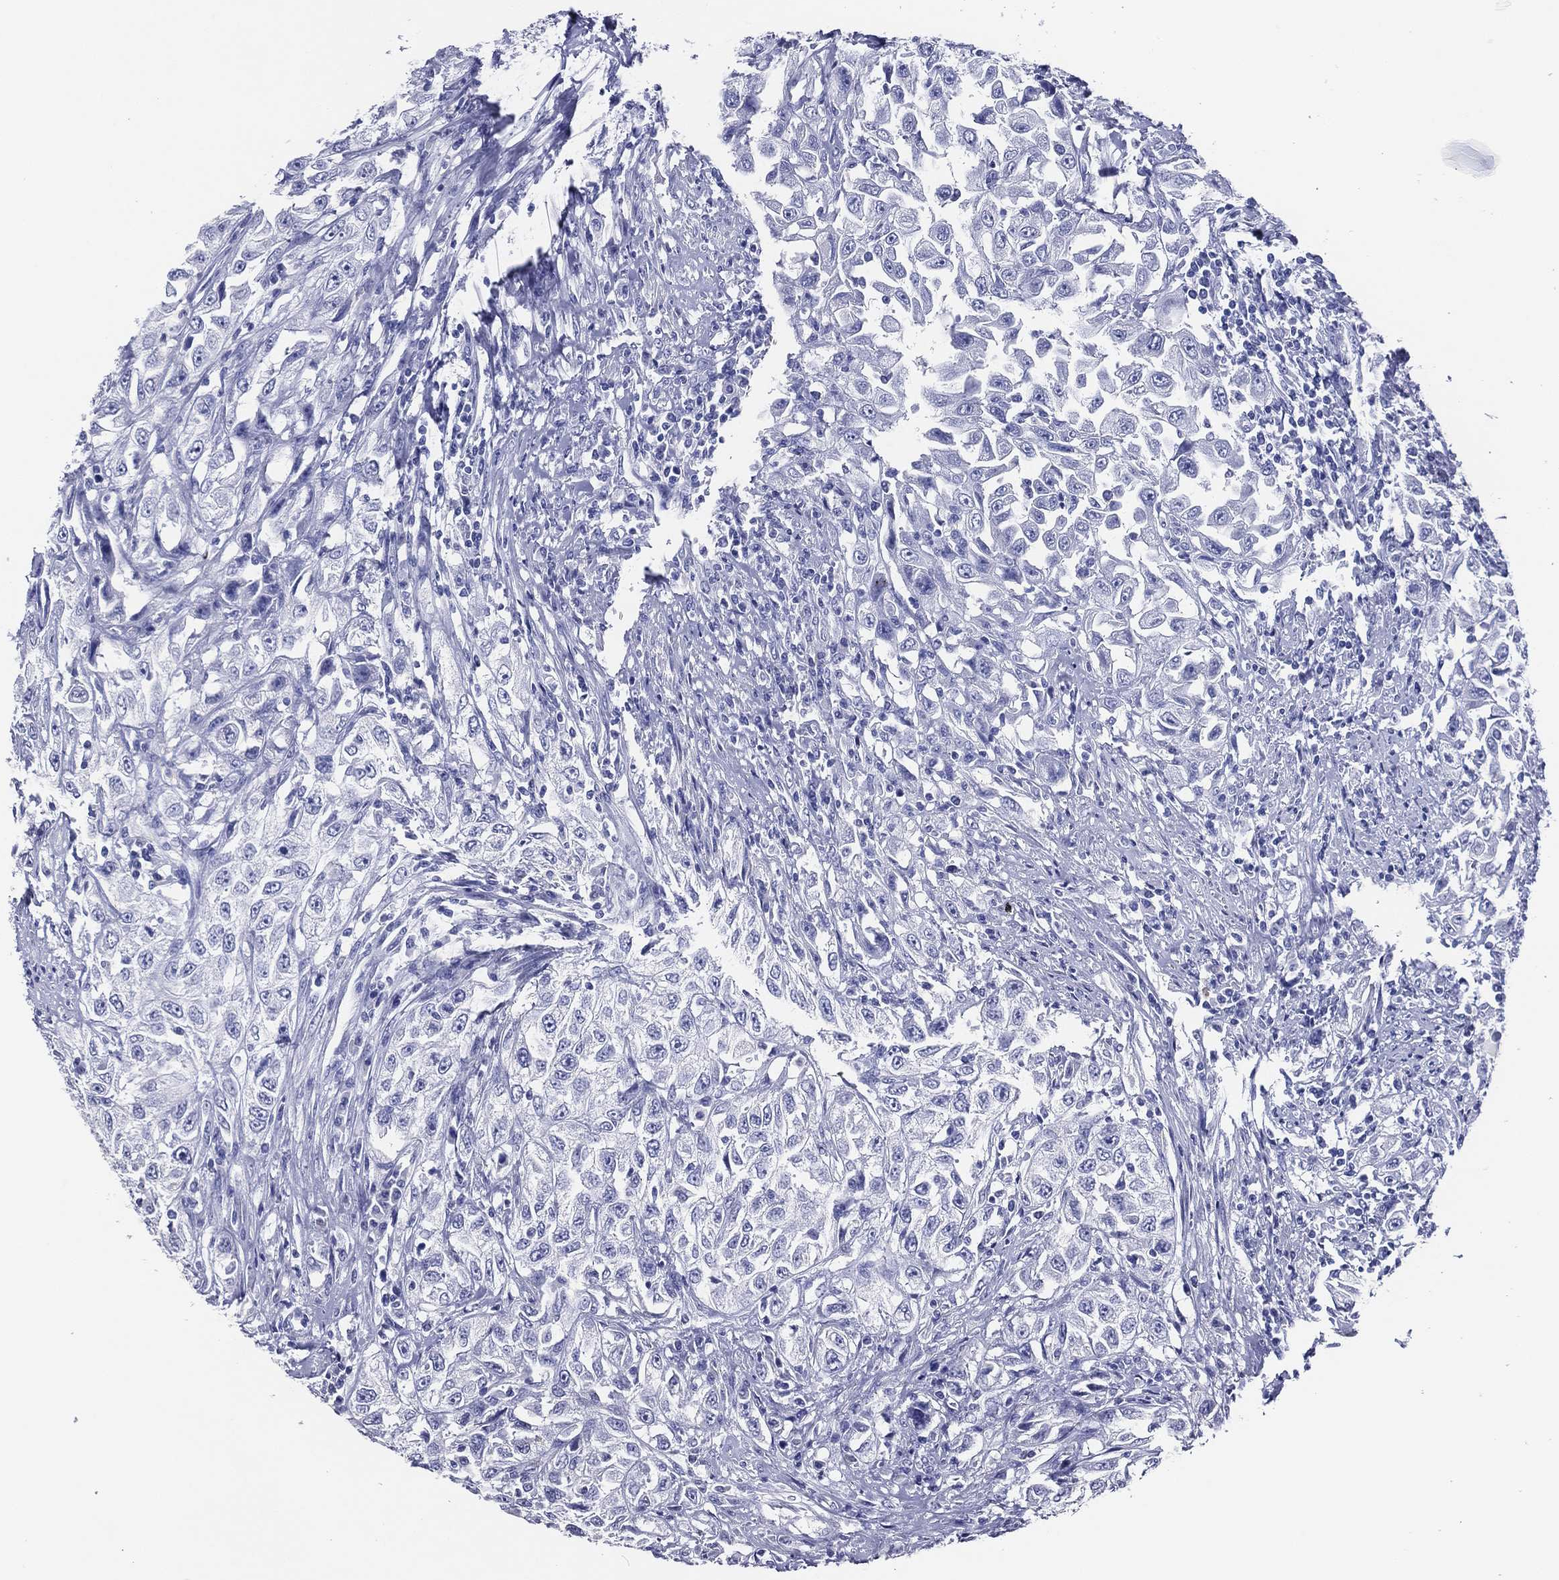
{"staining": {"intensity": "negative", "quantity": "none", "location": "none"}, "tissue": "urothelial cancer", "cell_type": "Tumor cells", "image_type": "cancer", "snomed": [{"axis": "morphology", "description": "Urothelial carcinoma, High grade"}, {"axis": "topography", "description": "Urinary bladder"}], "caption": "A photomicrograph of urothelial cancer stained for a protein reveals no brown staining in tumor cells.", "gene": "ACE2", "patient": {"sex": "female", "age": 56}}